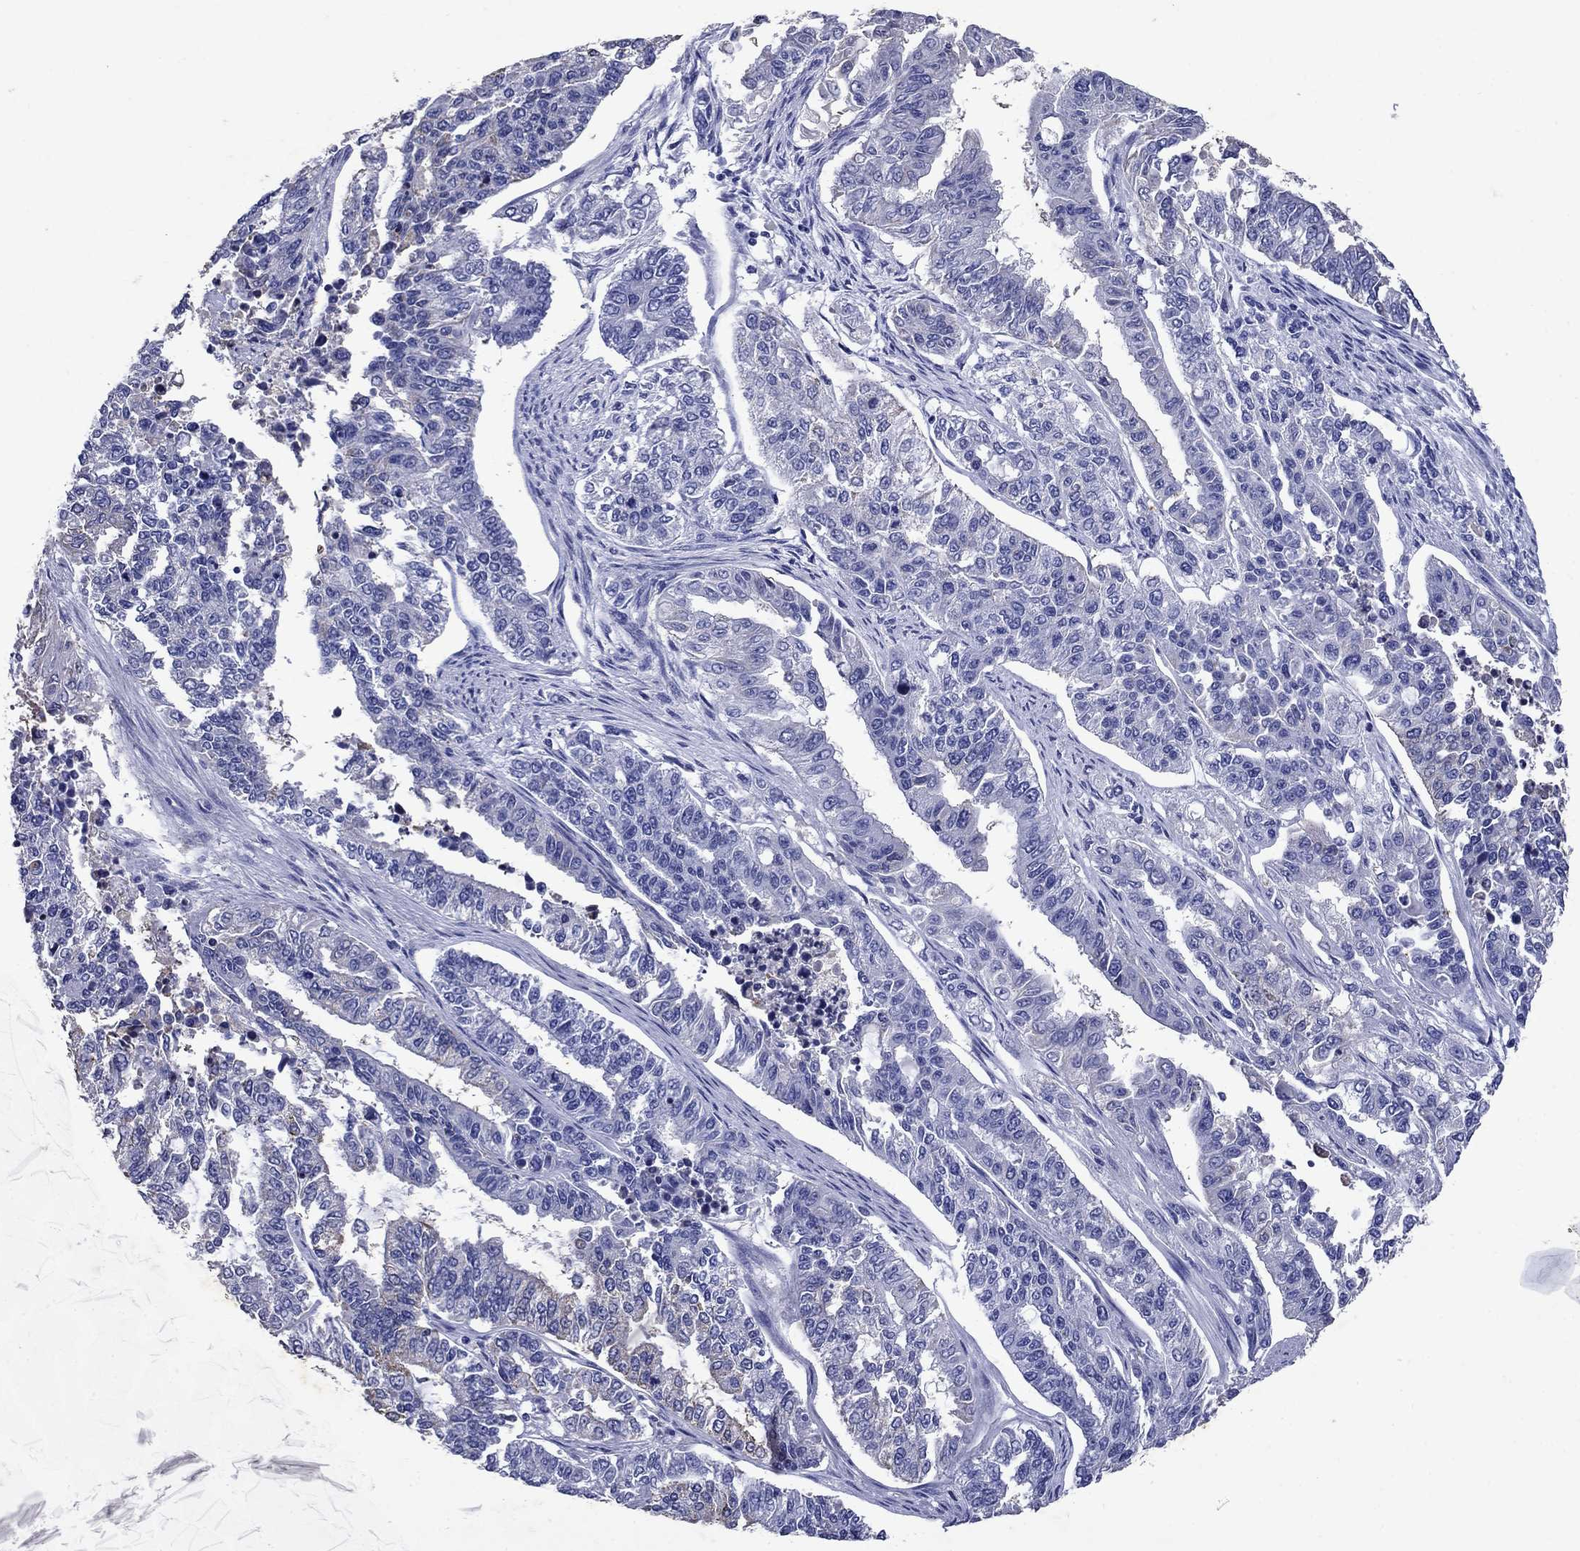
{"staining": {"intensity": "negative", "quantity": "none", "location": "none"}, "tissue": "endometrial cancer", "cell_type": "Tumor cells", "image_type": "cancer", "snomed": [{"axis": "morphology", "description": "Adenocarcinoma, NOS"}, {"axis": "topography", "description": "Uterus"}], "caption": "Immunohistochemistry (IHC) of human endometrial adenocarcinoma reveals no expression in tumor cells.", "gene": "CD1A", "patient": {"sex": "female", "age": 59}}